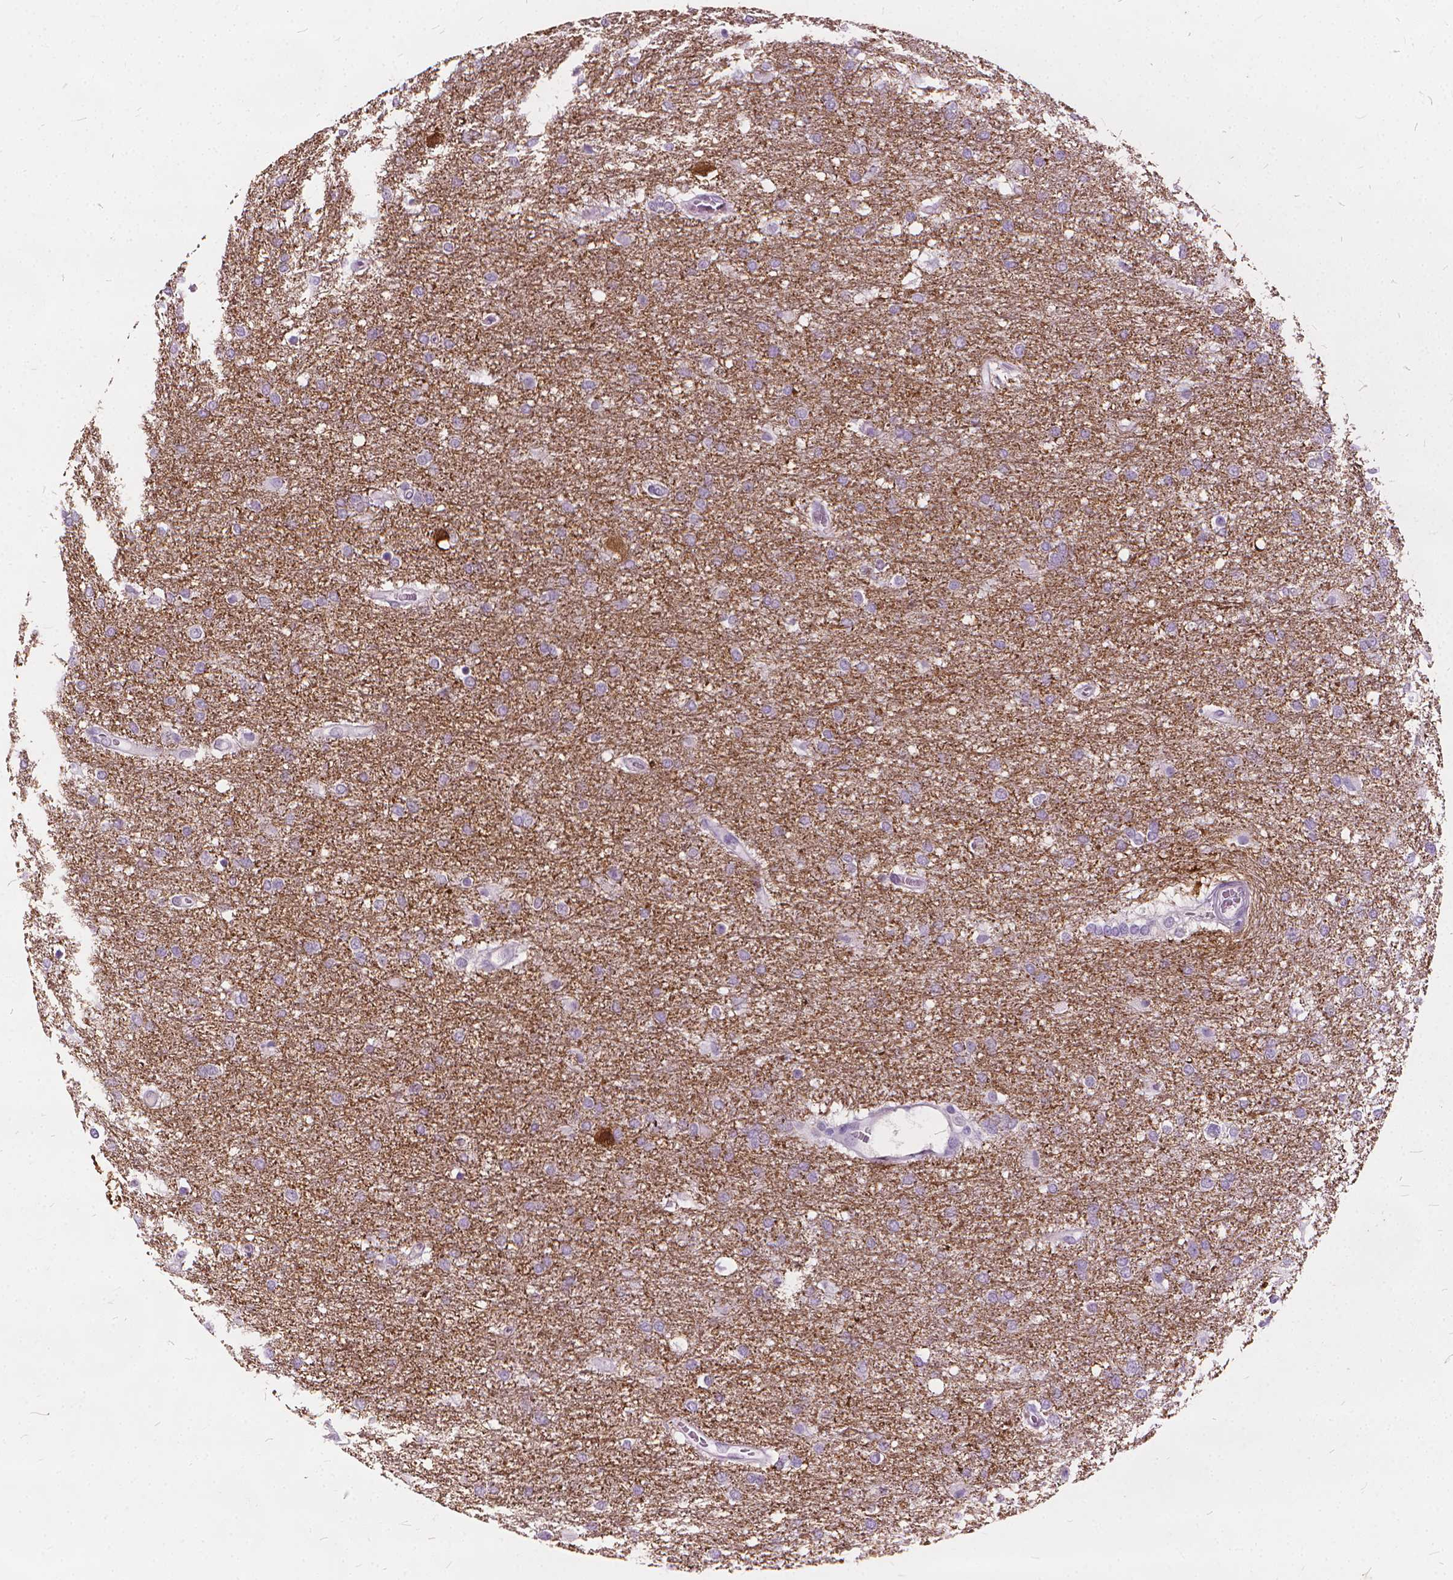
{"staining": {"intensity": "negative", "quantity": "none", "location": "none"}, "tissue": "glioma", "cell_type": "Tumor cells", "image_type": "cancer", "snomed": [{"axis": "morphology", "description": "Glioma, malignant, High grade"}, {"axis": "topography", "description": "Brain"}], "caption": "A high-resolution histopathology image shows immunohistochemistry (IHC) staining of glioma, which demonstrates no significant positivity in tumor cells.", "gene": "DNM1", "patient": {"sex": "female", "age": 61}}